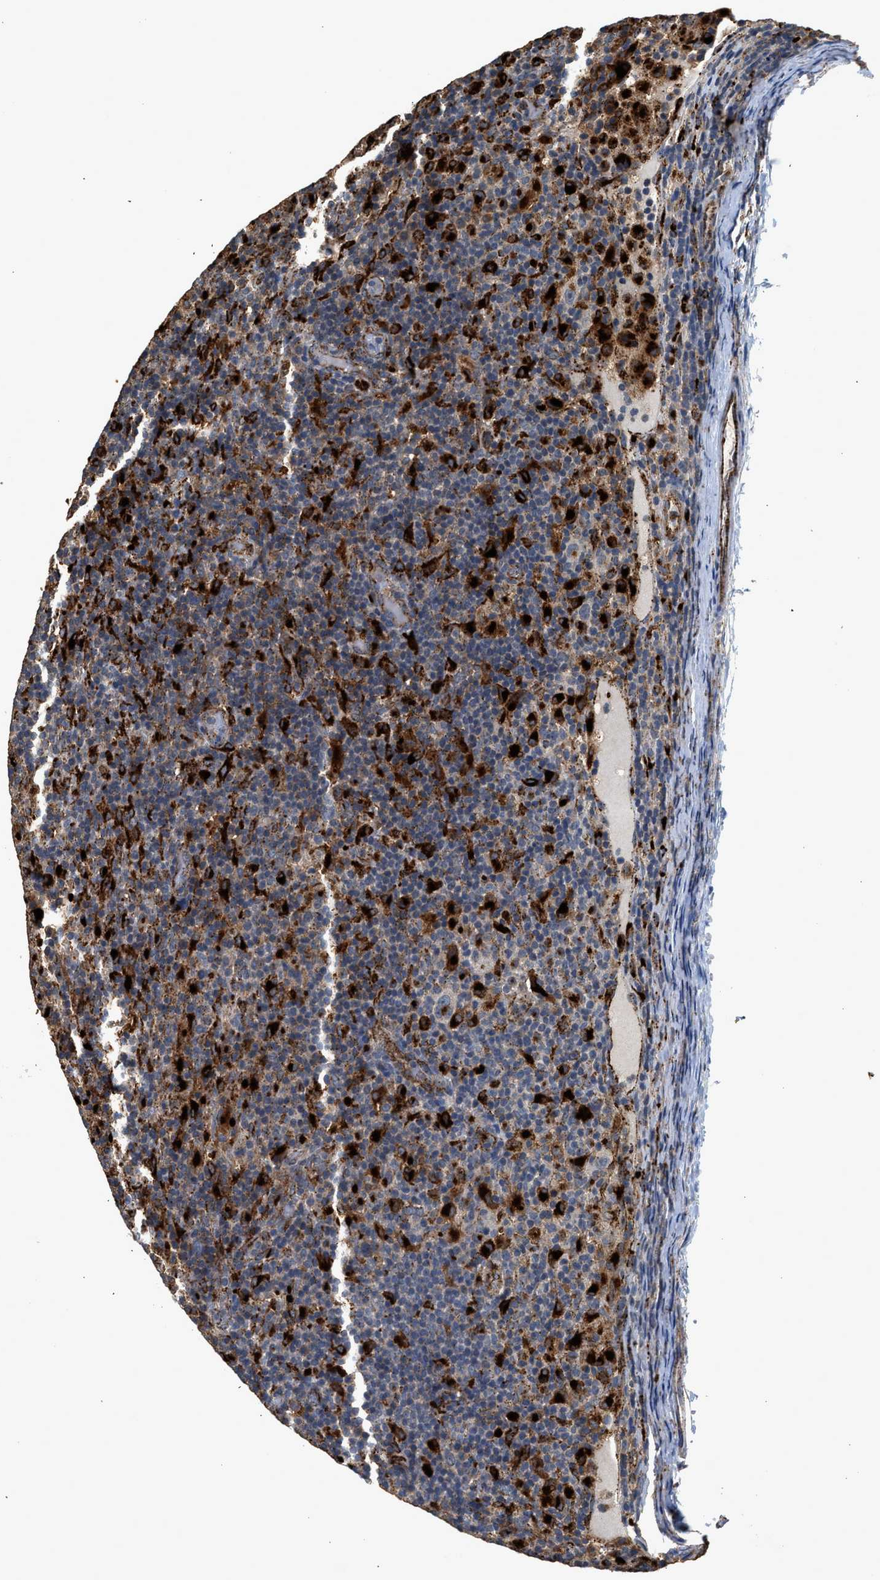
{"staining": {"intensity": "moderate", "quantity": "25%-75%", "location": "cytoplasmic/membranous"}, "tissue": "lymphoma", "cell_type": "Tumor cells", "image_type": "cancer", "snomed": [{"axis": "morphology", "description": "Hodgkin's disease, NOS"}, {"axis": "topography", "description": "Lymph node"}], "caption": "Brown immunohistochemical staining in lymphoma reveals moderate cytoplasmic/membranous positivity in approximately 25%-75% of tumor cells.", "gene": "CTSV", "patient": {"sex": "male", "age": 70}}